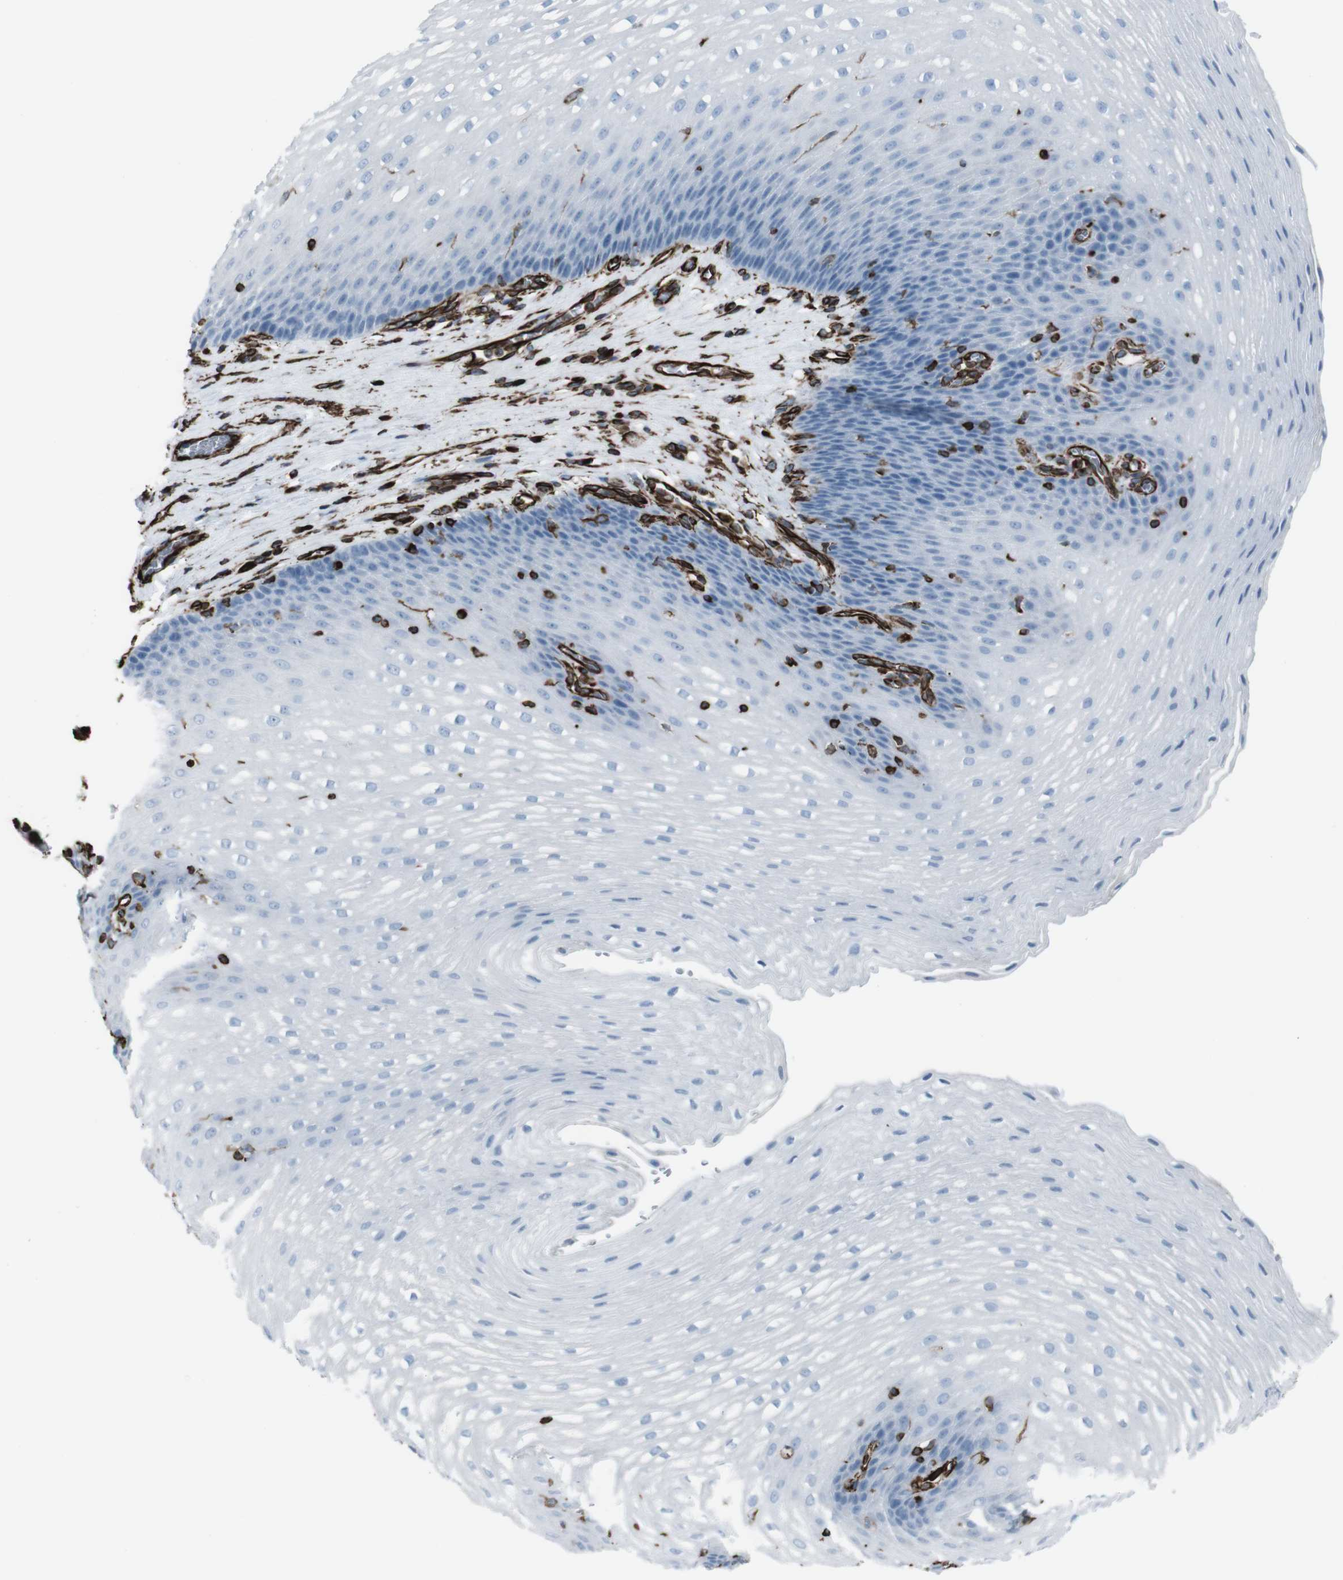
{"staining": {"intensity": "negative", "quantity": "none", "location": "none"}, "tissue": "esophagus", "cell_type": "Squamous epithelial cells", "image_type": "normal", "snomed": [{"axis": "morphology", "description": "Normal tissue, NOS"}, {"axis": "topography", "description": "Esophagus"}], "caption": "The image exhibits no significant positivity in squamous epithelial cells of esophagus. Brightfield microscopy of IHC stained with DAB (3,3'-diaminobenzidine) (brown) and hematoxylin (blue), captured at high magnification.", "gene": "ZDHHC6", "patient": {"sex": "male", "age": 48}}